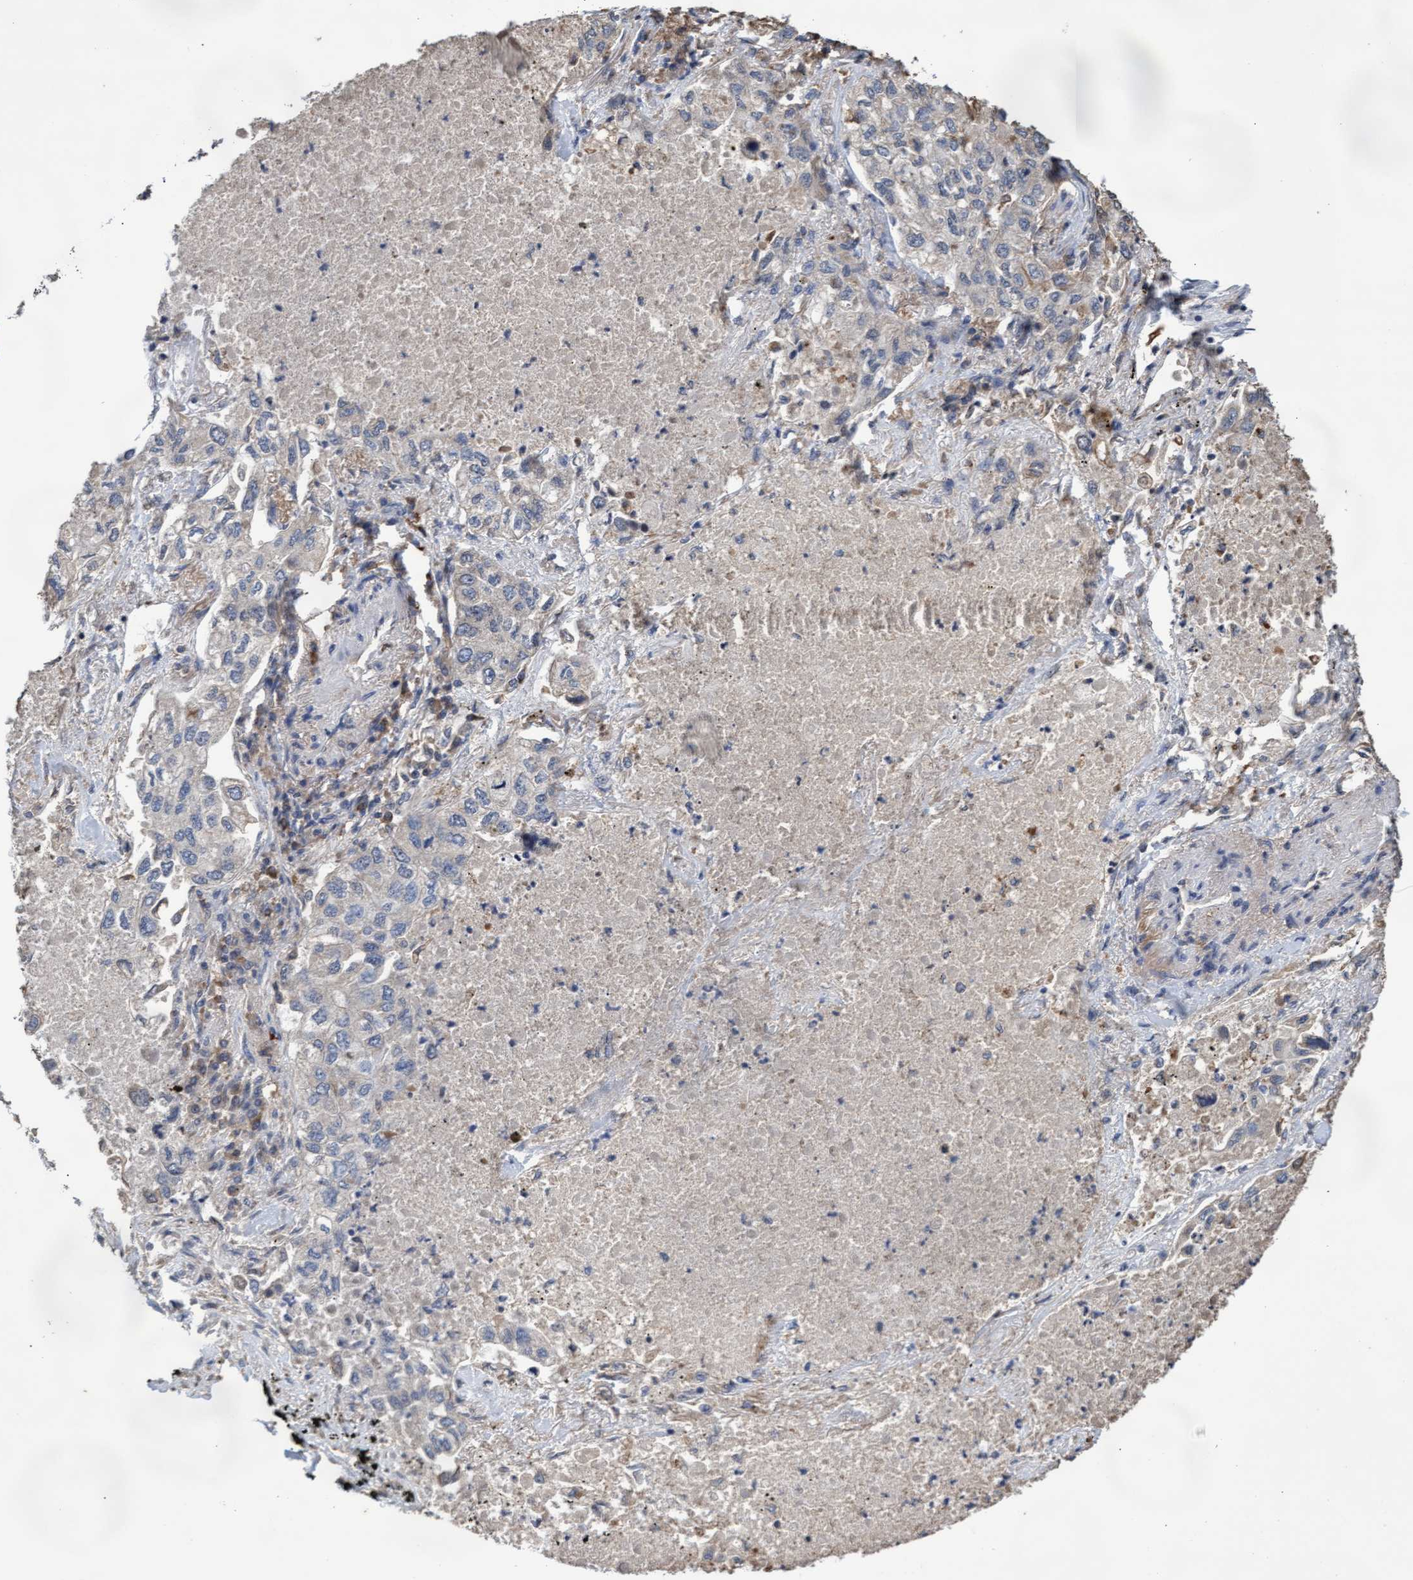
{"staining": {"intensity": "negative", "quantity": "none", "location": "none"}, "tissue": "lung cancer", "cell_type": "Tumor cells", "image_type": "cancer", "snomed": [{"axis": "morphology", "description": "Inflammation, NOS"}, {"axis": "morphology", "description": "Adenocarcinoma, NOS"}, {"axis": "topography", "description": "Lung"}], "caption": "Protein analysis of lung cancer (adenocarcinoma) reveals no significant expression in tumor cells.", "gene": "GPR39", "patient": {"sex": "male", "age": 63}}